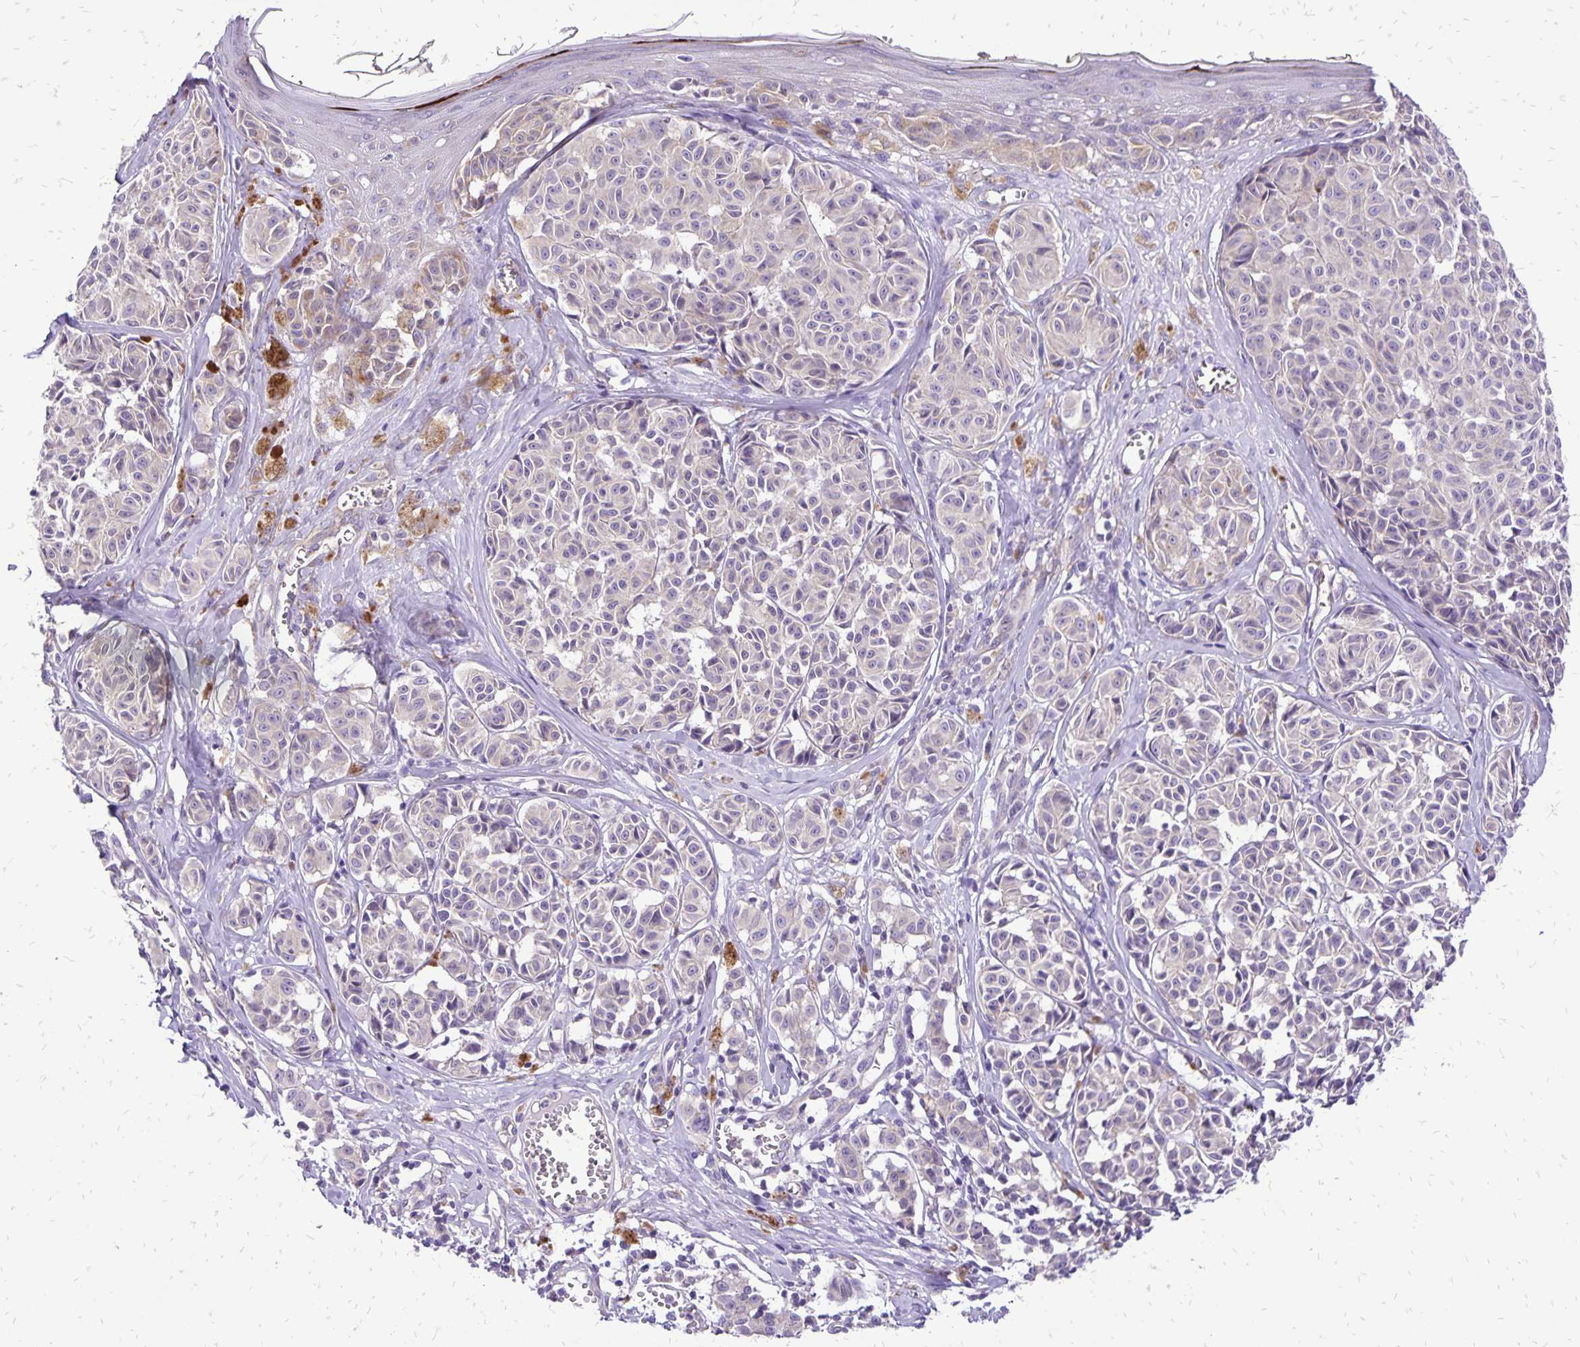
{"staining": {"intensity": "negative", "quantity": "none", "location": "none"}, "tissue": "melanoma", "cell_type": "Tumor cells", "image_type": "cancer", "snomed": [{"axis": "morphology", "description": "Malignant melanoma, NOS"}, {"axis": "topography", "description": "Skin"}], "caption": "IHC of human melanoma demonstrates no staining in tumor cells.", "gene": "EIF5A", "patient": {"sex": "female", "age": 43}}